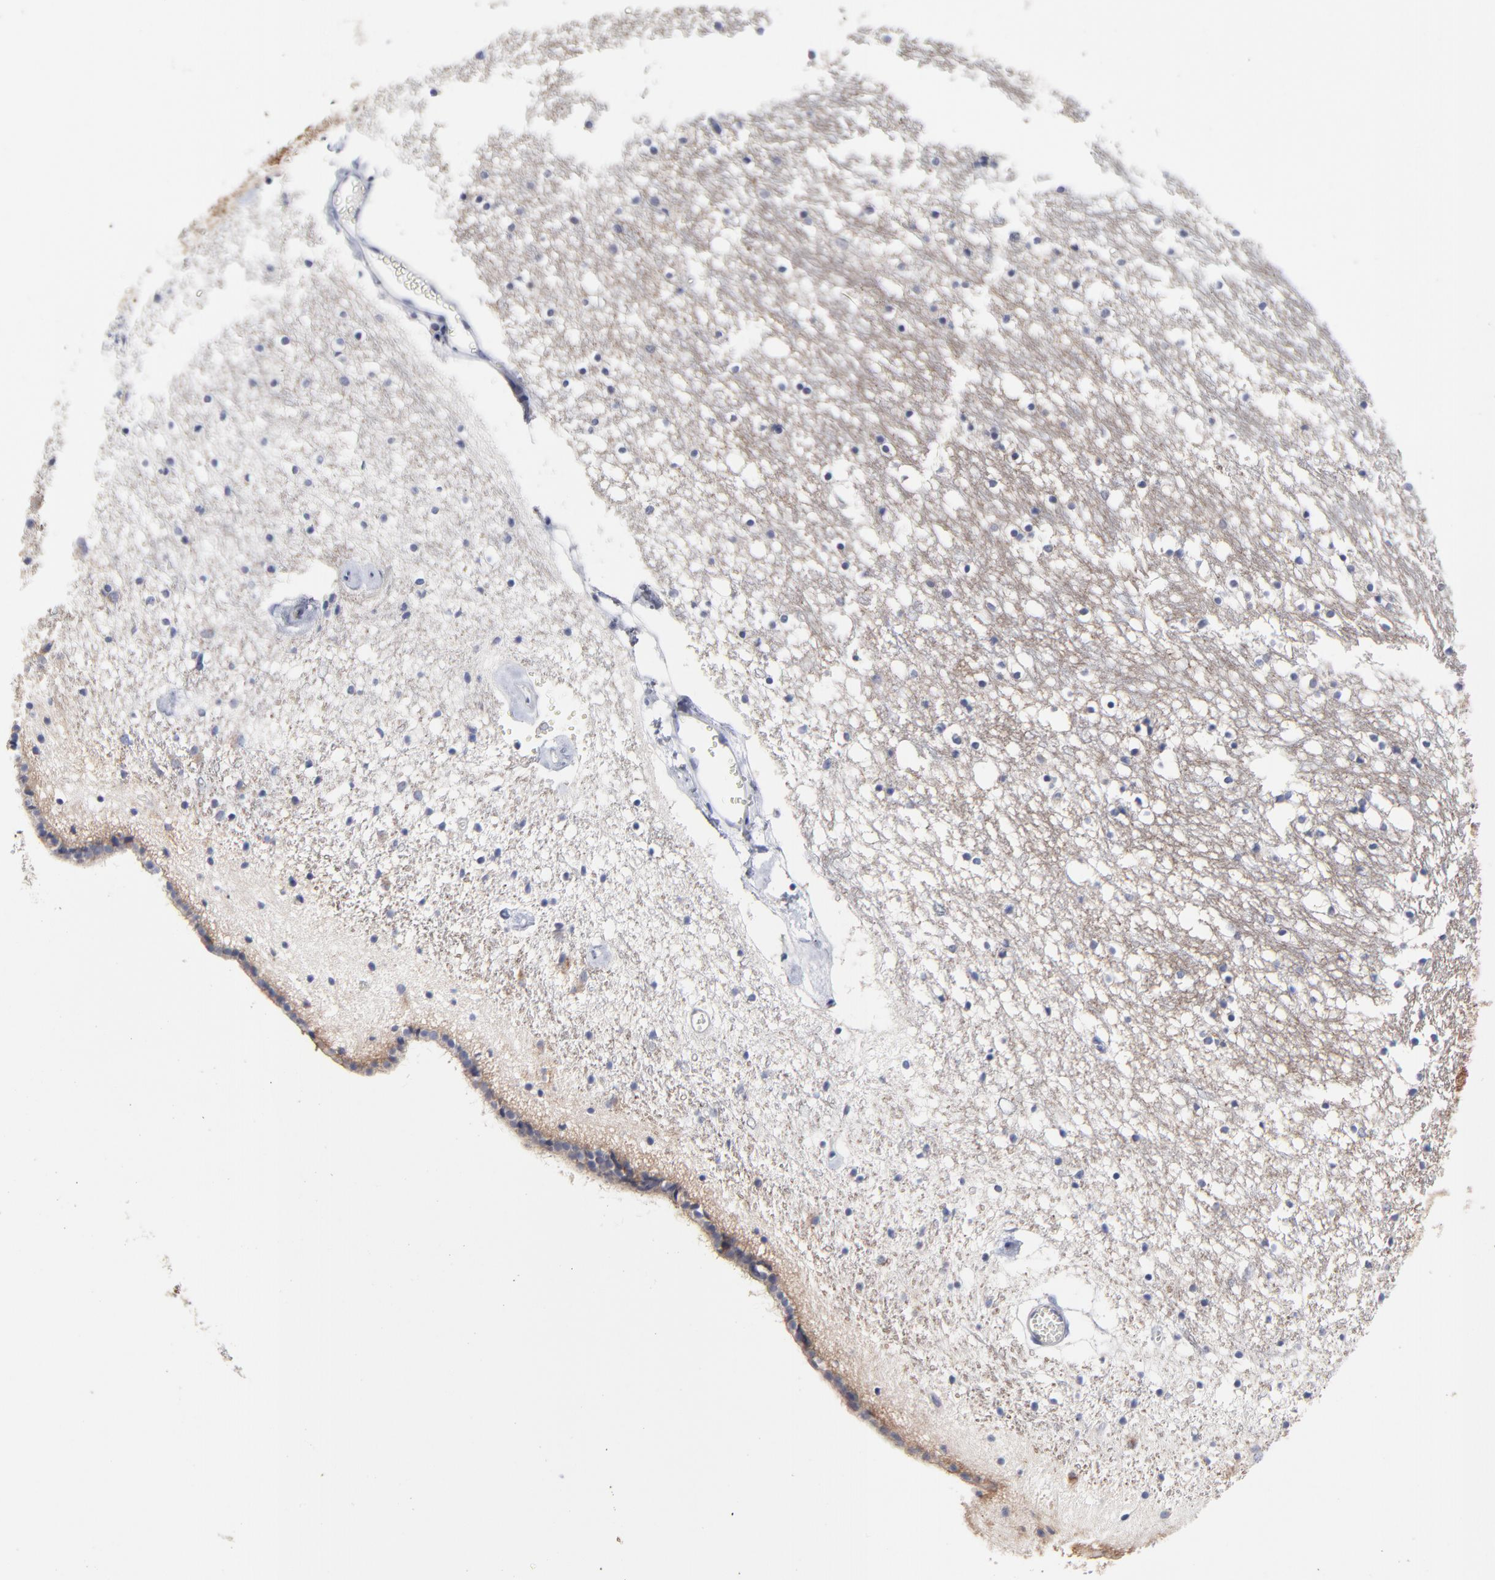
{"staining": {"intensity": "negative", "quantity": "none", "location": "none"}, "tissue": "caudate", "cell_type": "Glial cells", "image_type": "normal", "snomed": [{"axis": "morphology", "description": "Normal tissue, NOS"}, {"axis": "topography", "description": "Lateral ventricle wall"}], "caption": "IHC photomicrograph of normal caudate: caudate stained with DAB displays no significant protein positivity in glial cells.", "gene": "CXADR", "patient": {"sex": "male", "age": 45}}